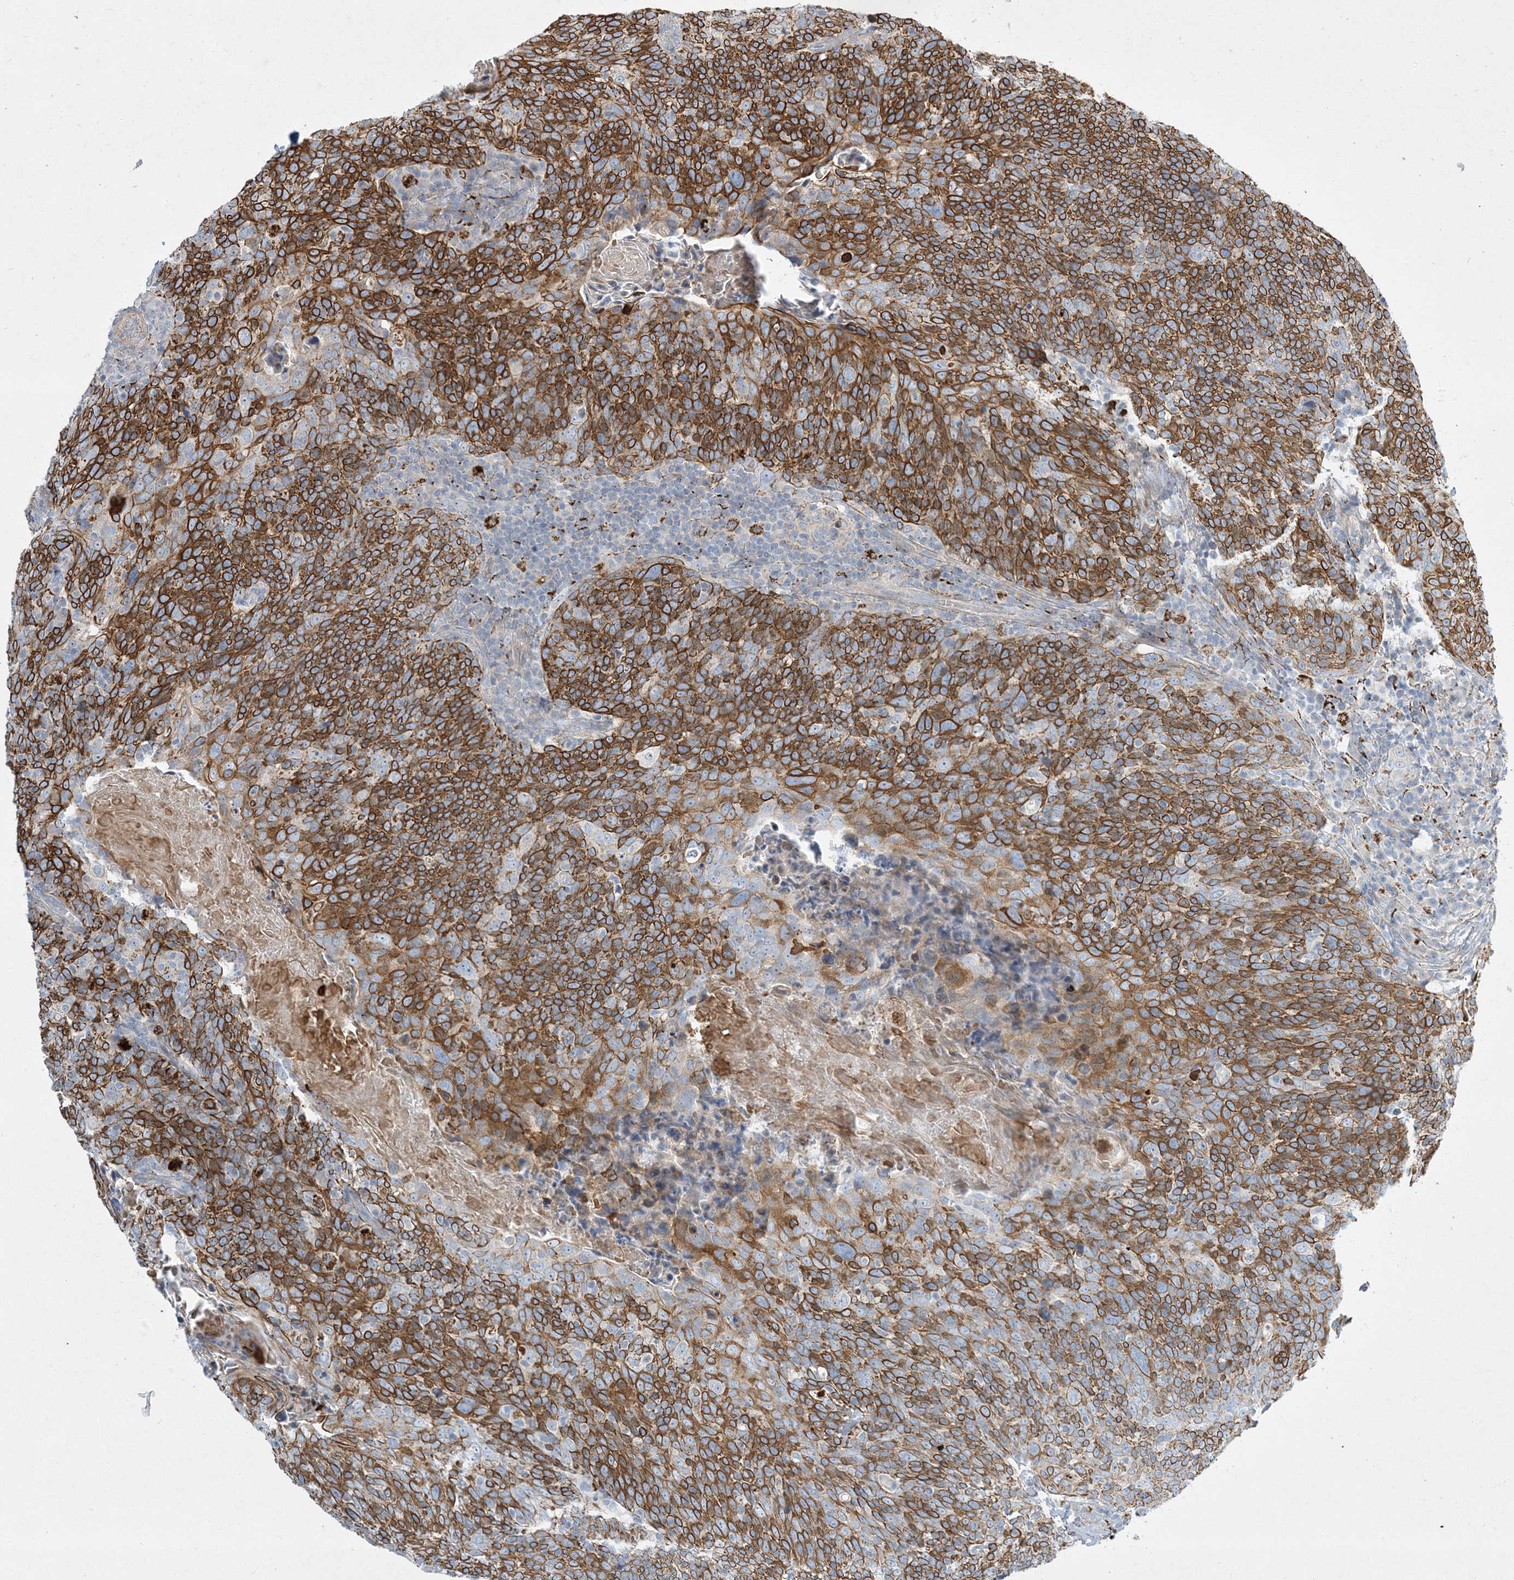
{"staining": {"intensity": "strong", "quantity": ">75%", "location": "cytoplasmic/membranous"}, "tissue": "head and neck cancer", "cell_type": "Tumor cells", "image_type": "cancer", "snomed": [{"axis": "morphology", "description": "Squamous cell carcinoma, NOS"}, {"axis": "morphology", "description": "Squamous cell carcinoma, metastatic, NOS"}, {"axis": "topography", "description": "Lymph node"}, {"axis": "topography", "description": "Head-Neck"}], "caption": "An image showing strong cytoplasmic/membranous expression in approximately >75% of tumor cells in head and neck metastatic squamous cell carcinoma, as visualized by brown immunohistochemical staining.", "gene": "LTN1", "patient": {"sex": "male", "age": 62}}